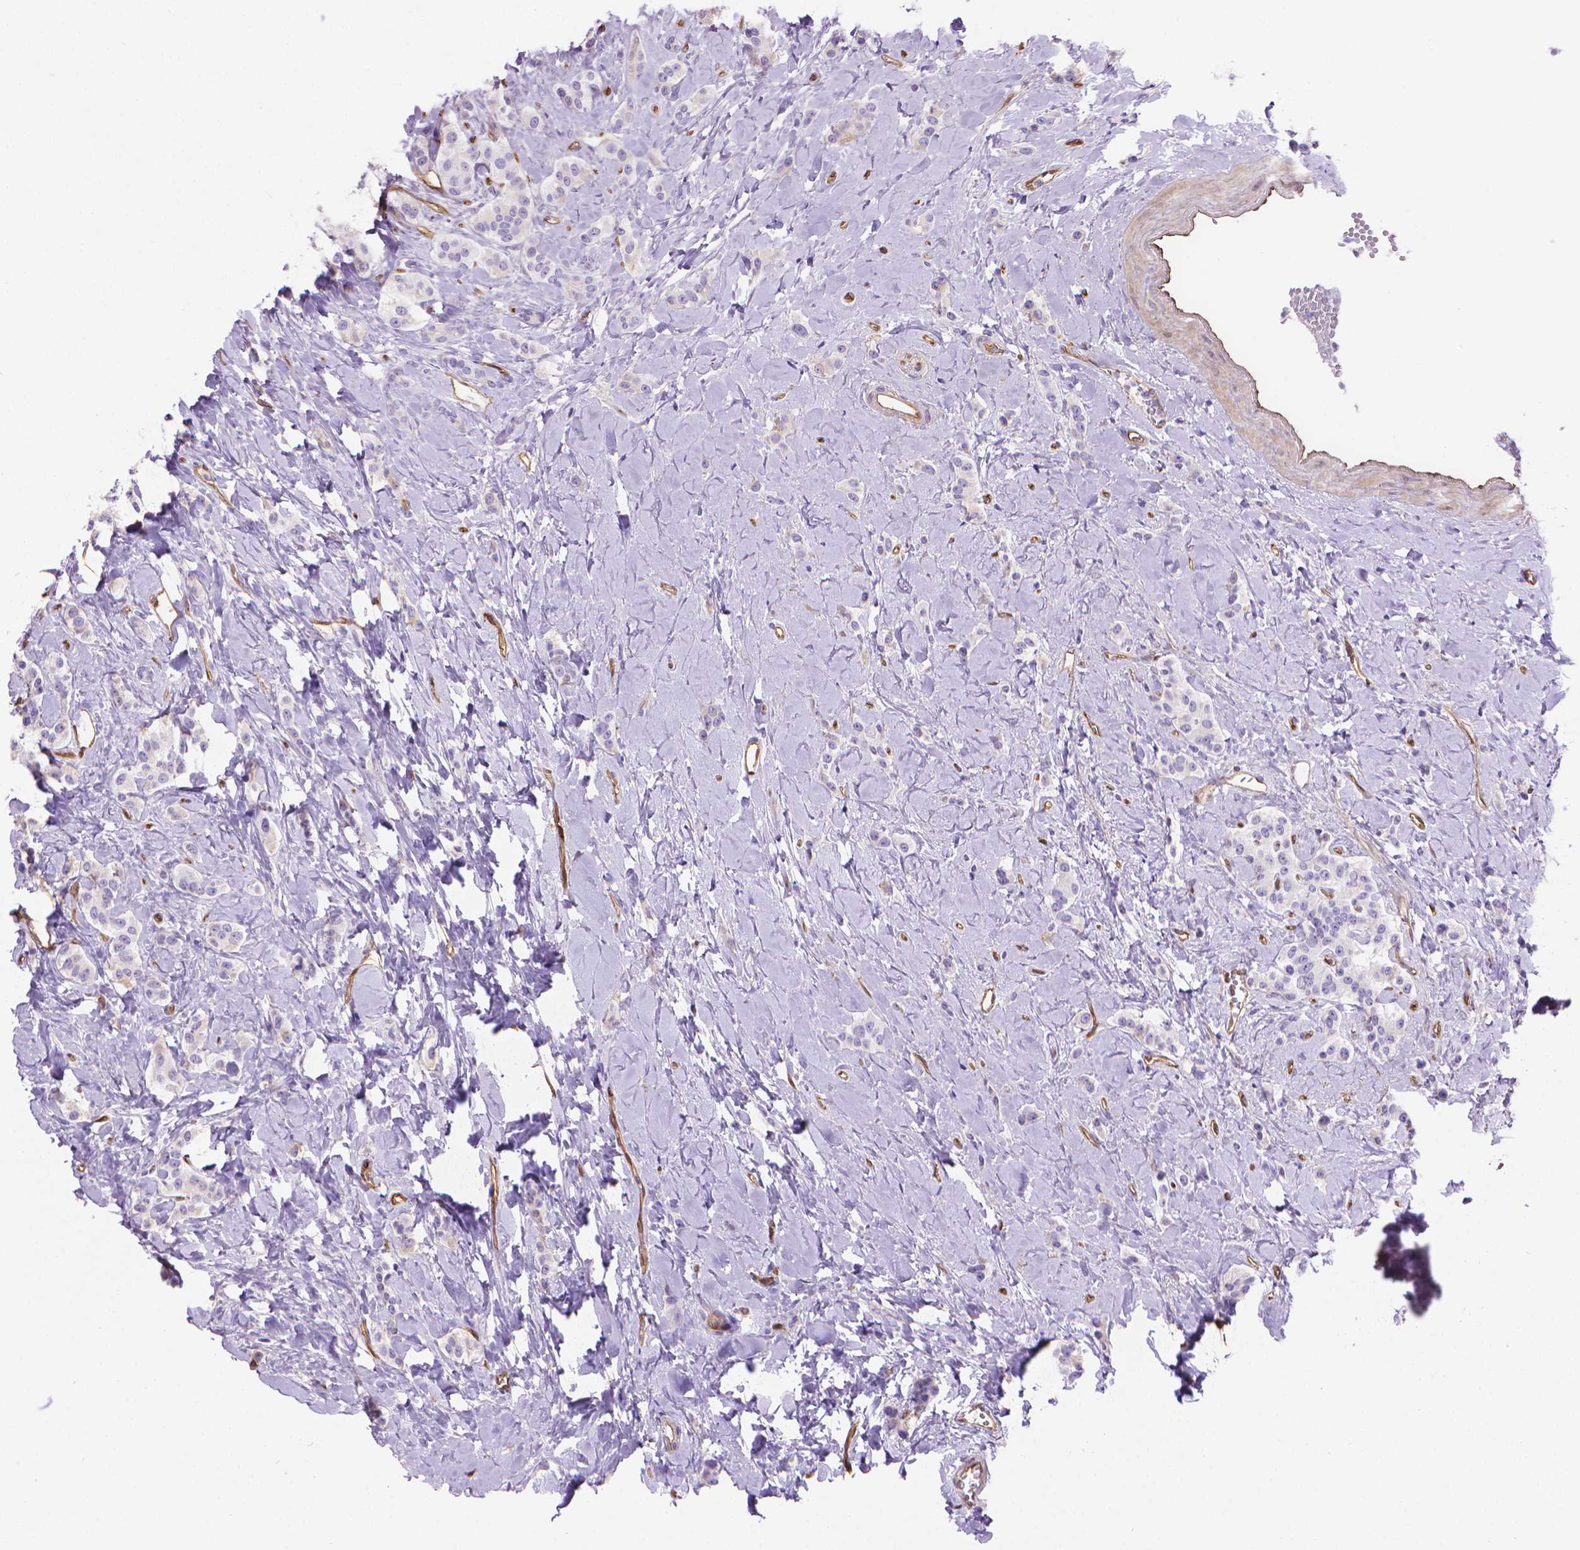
{"staining": {"intensity": "negative", "quantity": "none", "location": "none"}, "tissue": "carcinoid", "cell_type": "Tumor cells", "image_type": "cancer", "snomed": [{"axis": "morphology", "description": "Normal tissue, NOS"}, {"axis": "morphology", "description": "Carcinoid, malignant, NOS"}, {"axis": "topography", "description": "Pancreas"}], "caption": "IHC photomicrograph of human carcinoid stained for a protein (brown), which demonstrates no expression in tumor cells.", "gene": "CLIC4", "patient": {"sex": "male", "age": 36}}